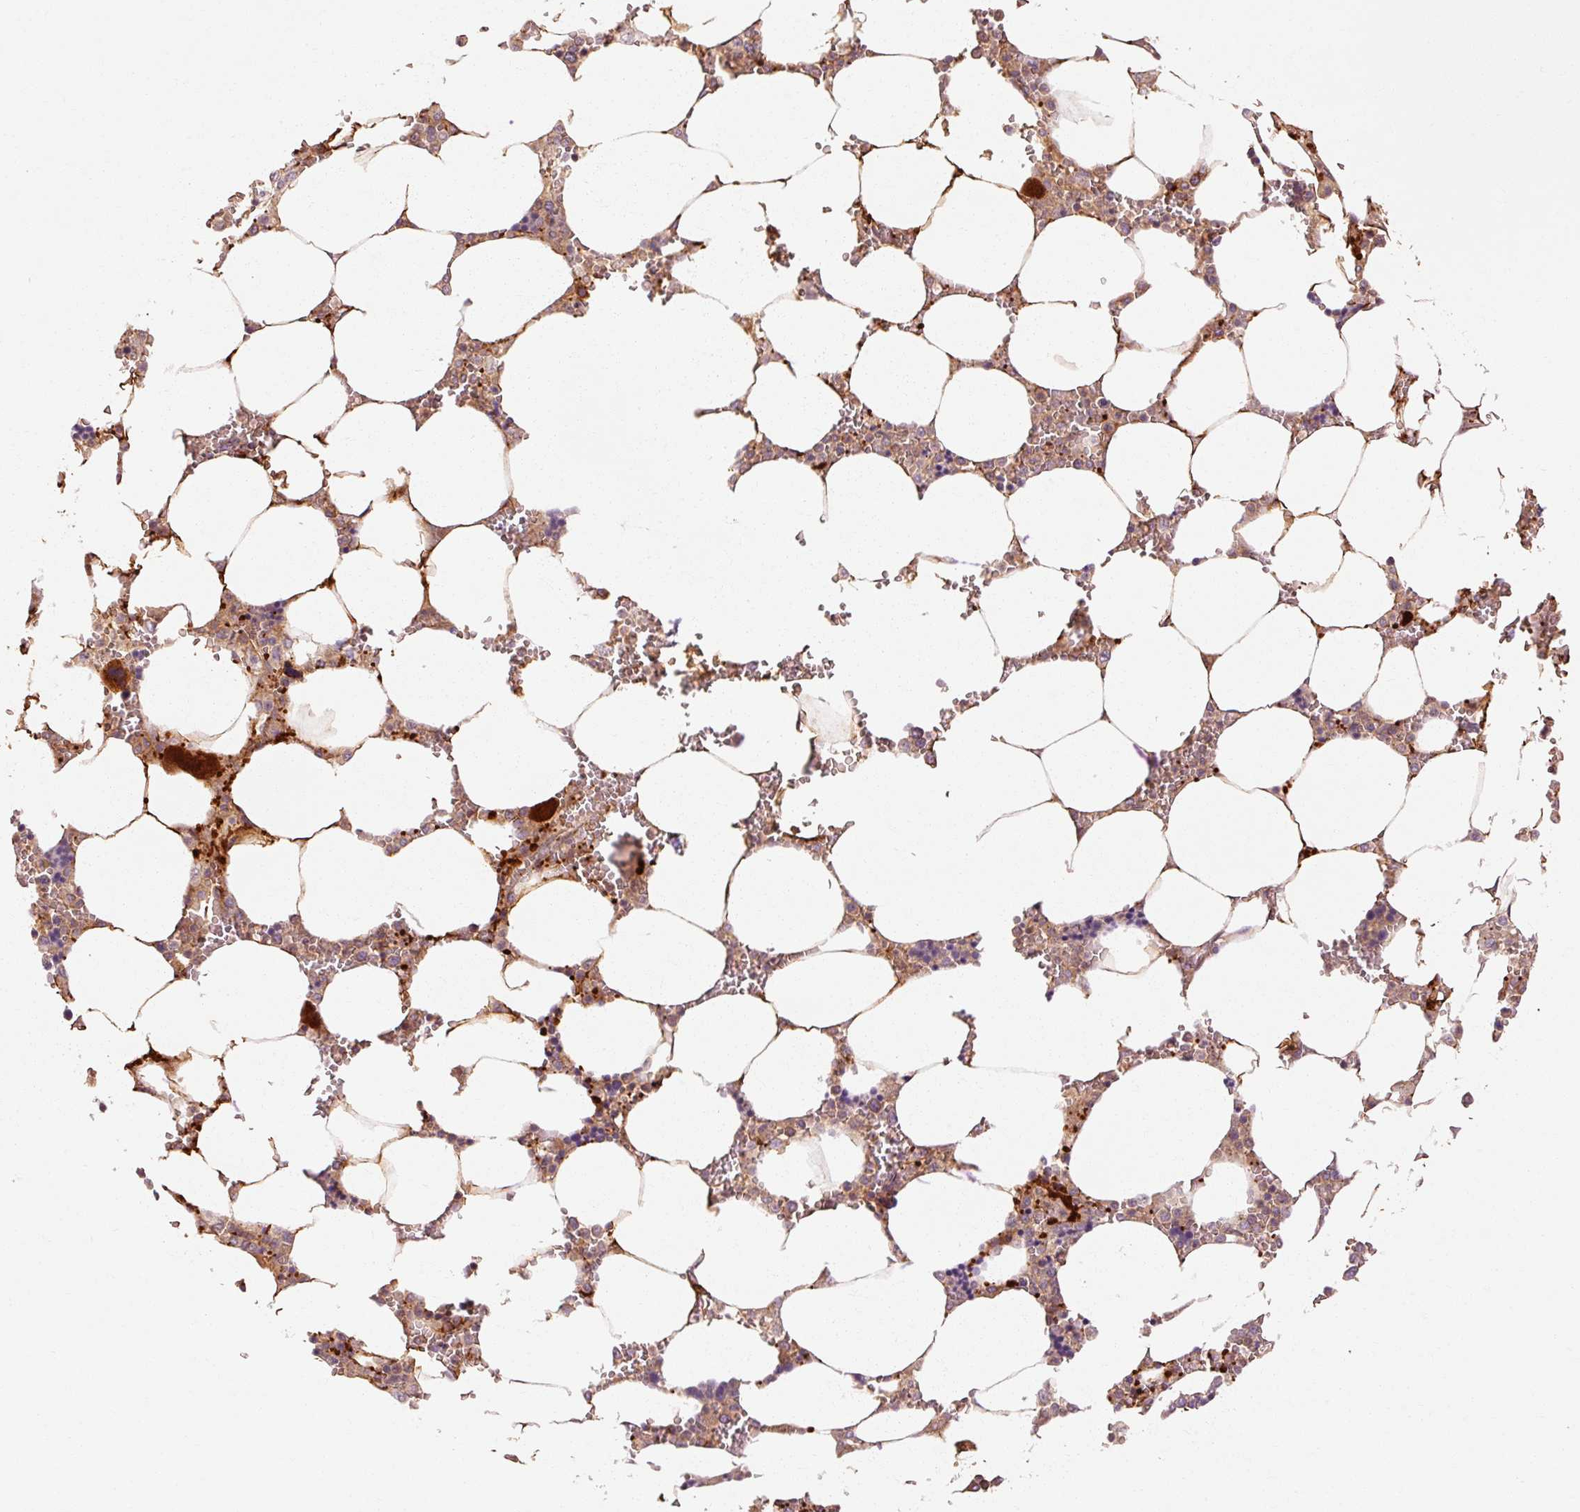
{"staining": {"intensity": "strong", "quantity": "<25%", "location": "cytoplasmic/membranous"}, "tissue": "bone marrow", "cell_type": "Hematopoietic cells", "image_type": "normal", "snomed": [{"axis": "morphology", "description": "Normal tissue, NOS"}, {"axis": "topography", "description": "Bone marrow"}], "caption": "High-power microscopy captured an immunohistochemistry (IHC) photomicrograph of benign bone marrow, revealing strong cytoplasmic/membranous positivity in approximately <25% of hematopoietic cells. Nuclei are stained in blue.", "gene": "CTNNA1", "patient": {"sex": "male", "age": 64}}